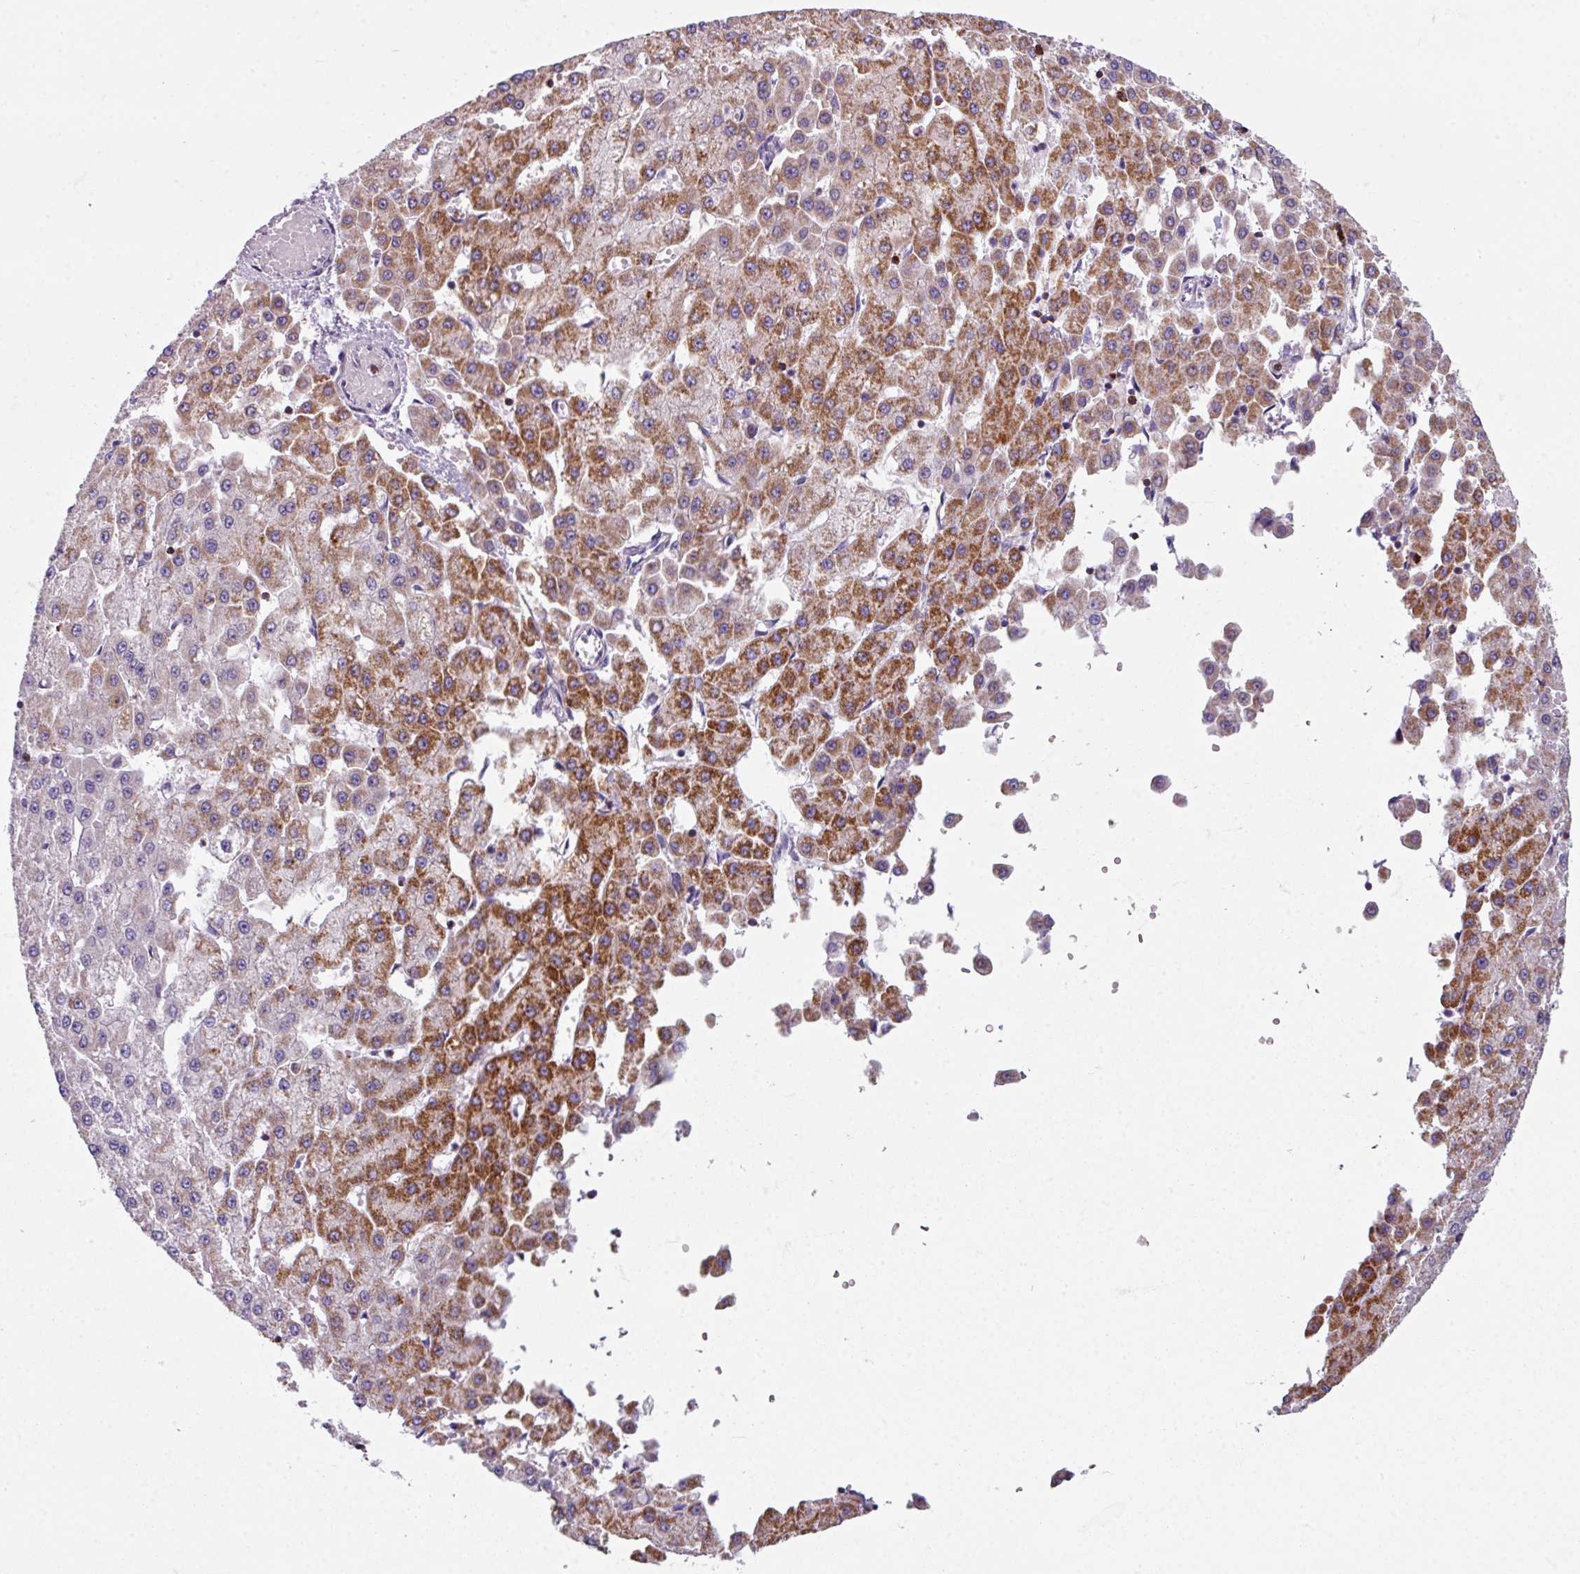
{"staining": {"intensity": "strong", "quantity": "25%-75%", "location": "cytoplasmic/membranous"}, "tissue": "liver cancer", "cell_type": "Tumor cells", "image_type": "cancer", "snomed": [{"axis": "morphology", "description": "Carcinoma, Hepatocellular, NOS"}, {"axis": "topography", "description": "Liver"}], "caption": "IHC micrograph of liver cancer (hepatocellular carcinoma) stained for a protein (brown), which displays high levels of strong cytoplasmic/membranous staining in about 25%-75% of tumor cells.", "gene": "NEDD9", "patient": {"sex": "male", "age": 47}}